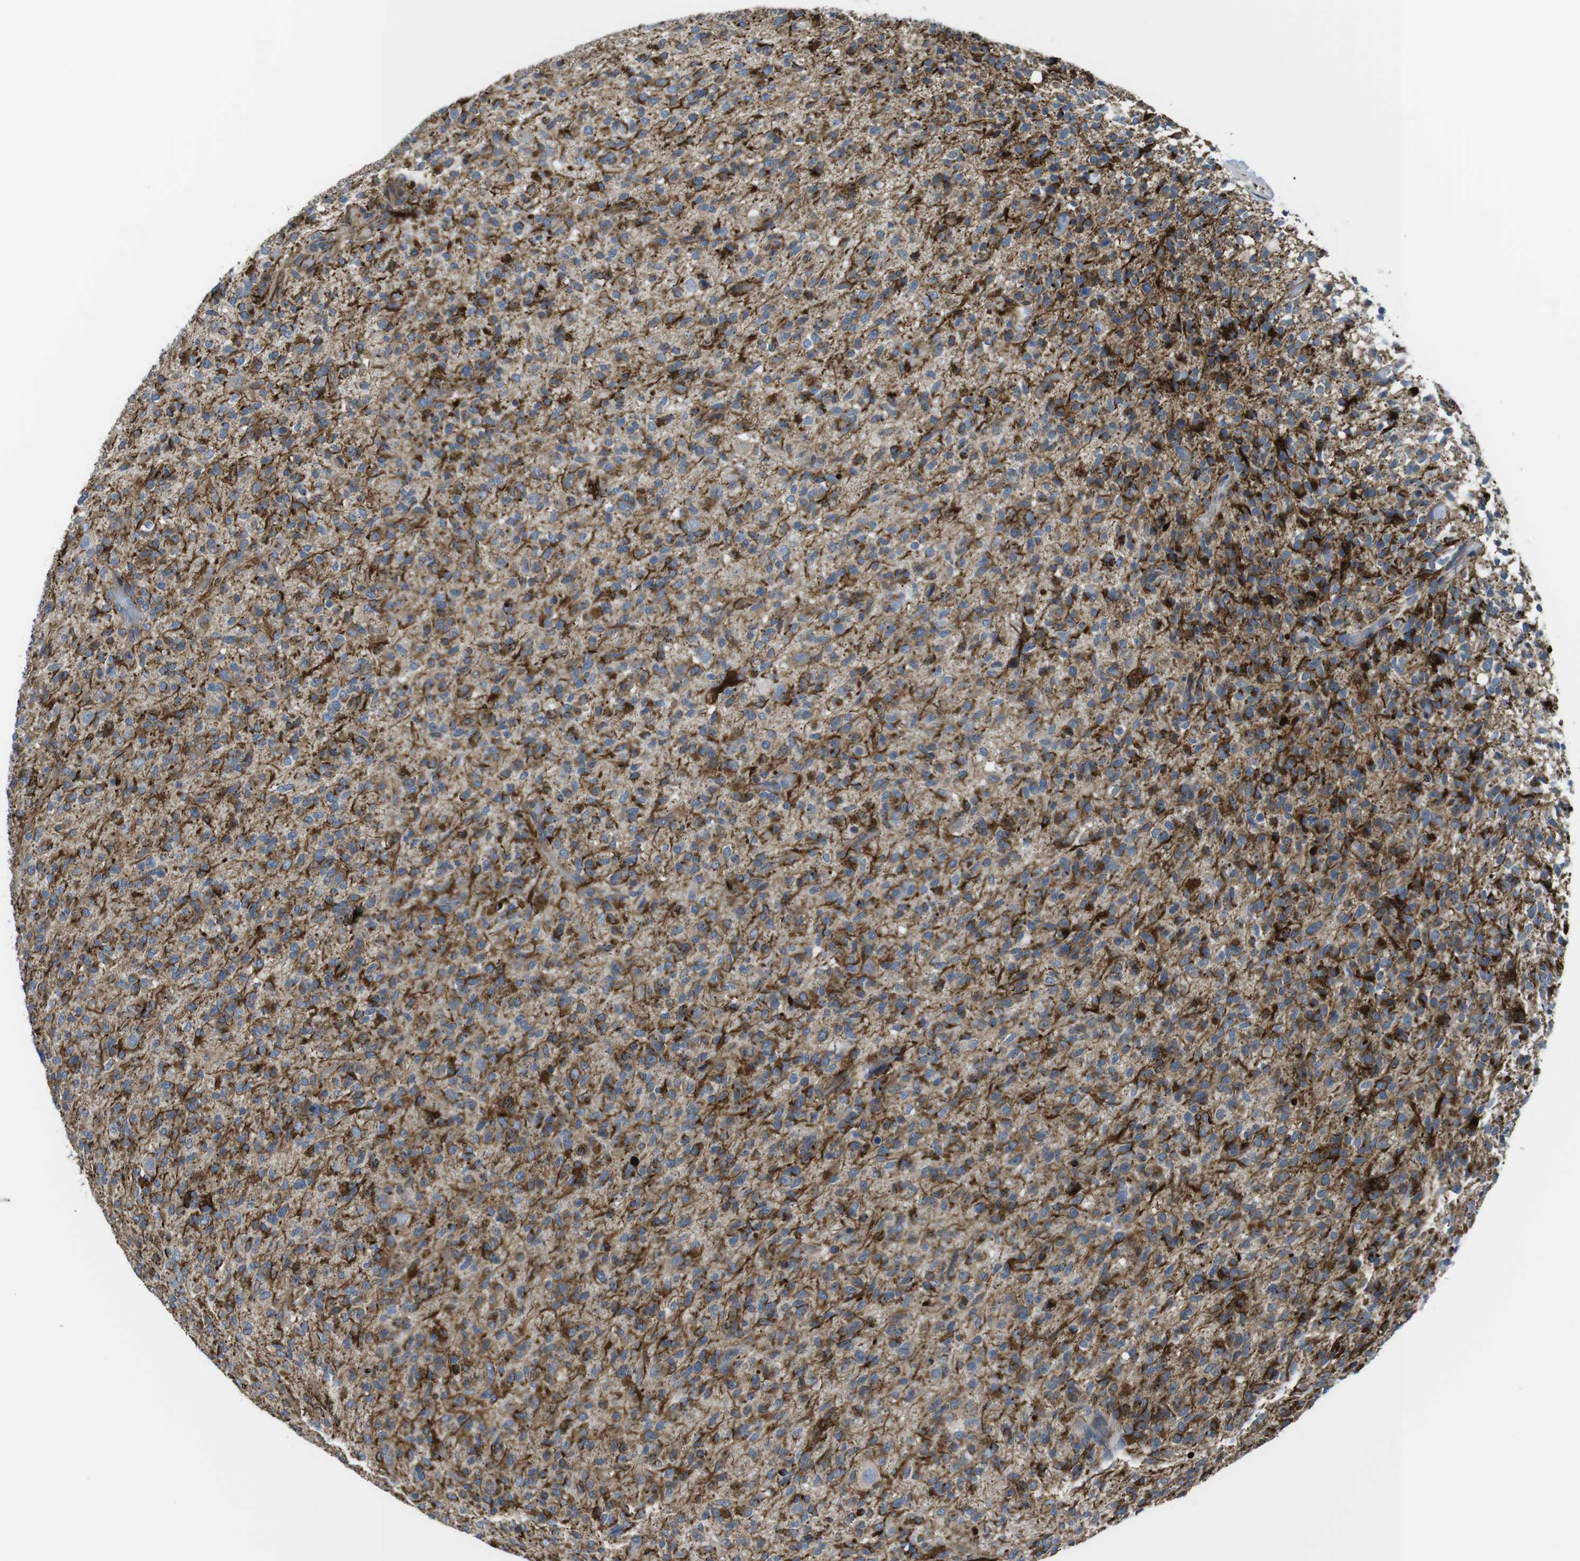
{"staining": {"intensity": "moderate", "quantity": ">75%", "location": "cytoplasmic/membranous"}, "tissue": "glioma", "cell_type": "Tumor cells", "image_type": "cancer", "snomed": [{"axis": "morphology", "description": "Glioma, malignant, High grade"}, {"axis": "topography", "description": "Brain"}], "caption": "Immunohistochemical staining of glioma exhibits medium levels of moderate cytoplasmic/membranous protein expression in about >75% of tumor cells.", "gene": "KCNE3", "patient": {"sex": "male", "age": 71}}